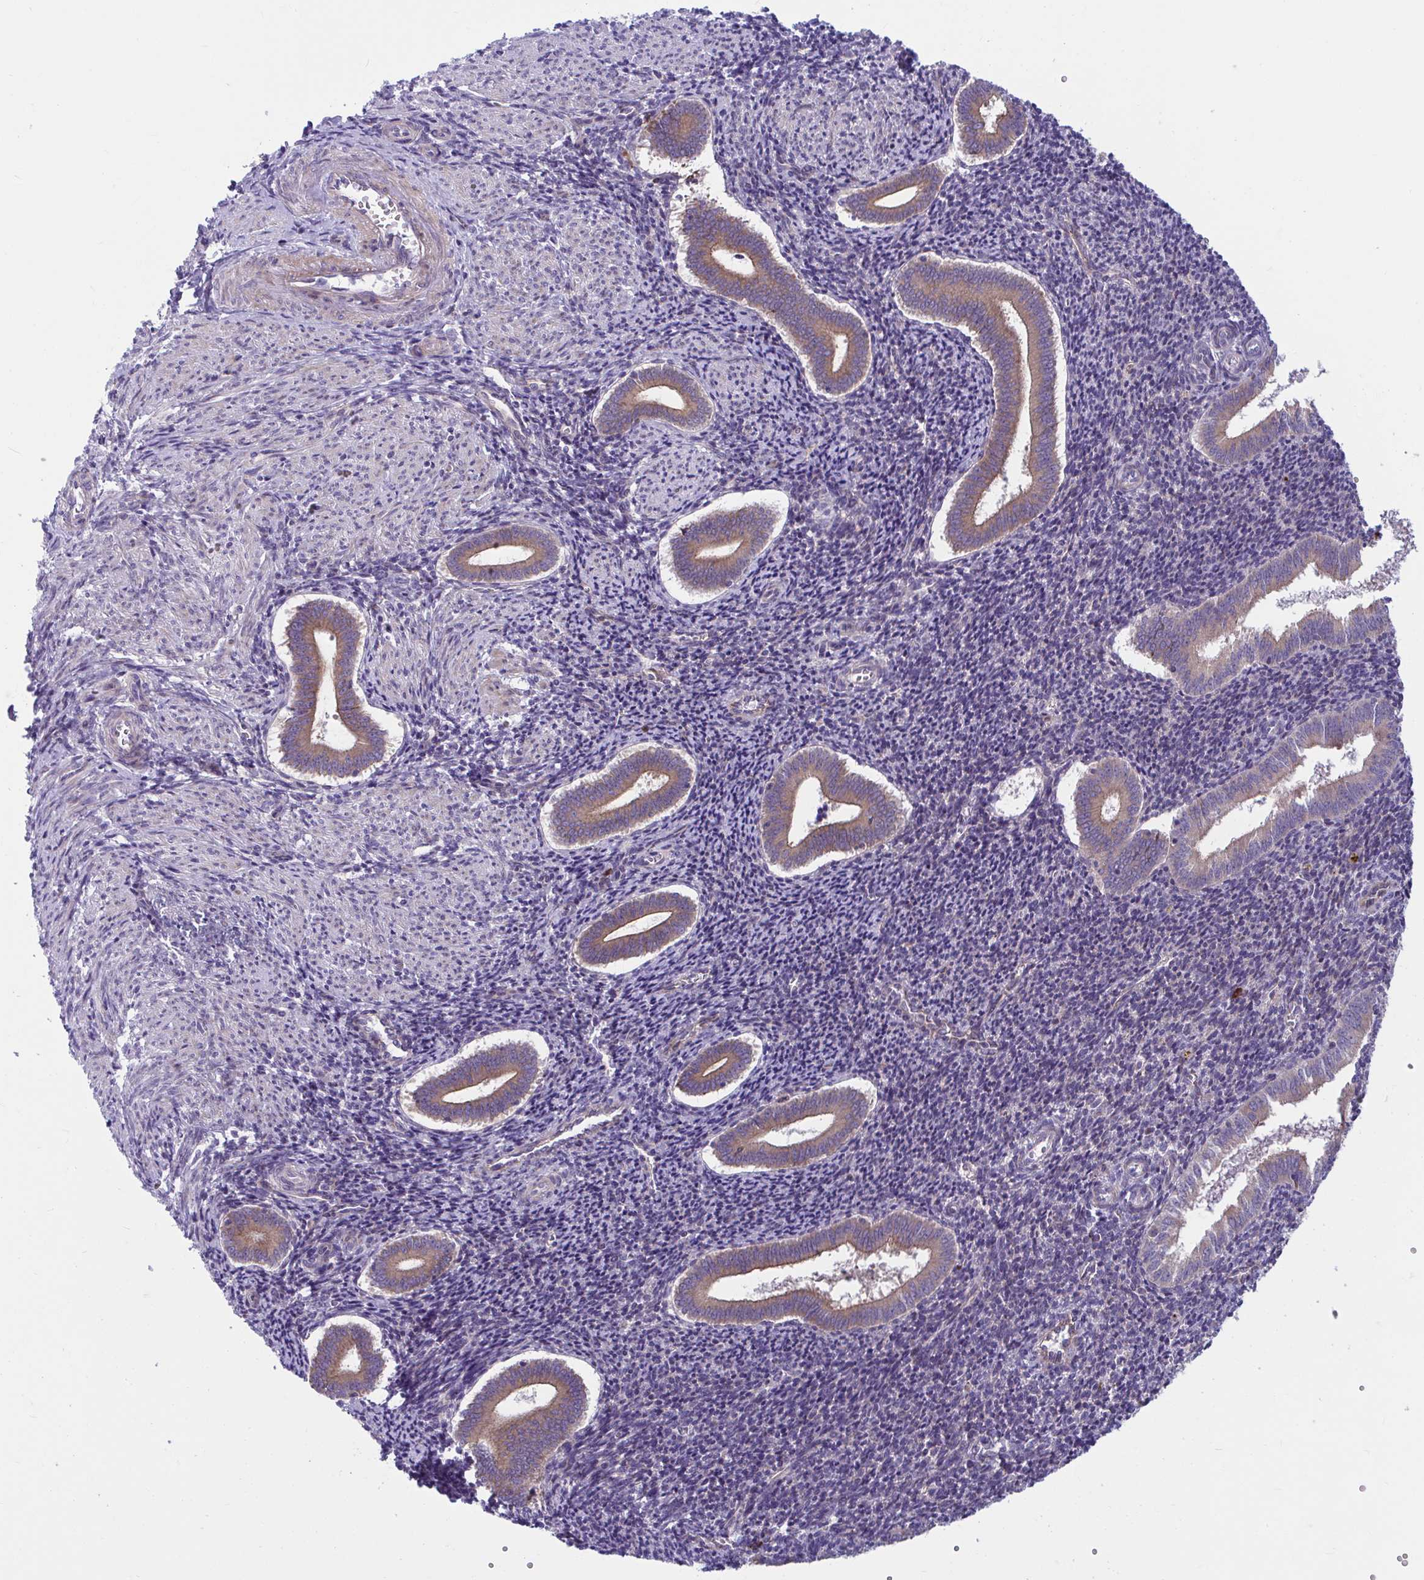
{"staining": {"intensity": "negative", "quantity": "none", "location": "none"}, "tissue": "endometrium", "cell_type": "Cells in endometrial stroma", "image_type": "normal", "snomed": [{"axis": "morphology", "description": "Normal tissue, NOS"}, {"axis": "topography", "description": "Endometrium"}], "caption": "Cells in endometrial stroma show no significant positivity in unremarkable endometrium. (DAB immunohistochemistry (IHC) visualized using brightfield microscopy, high magnification).", "gene": "WBP1", "patient": {"sex": "female", "age": 25}}